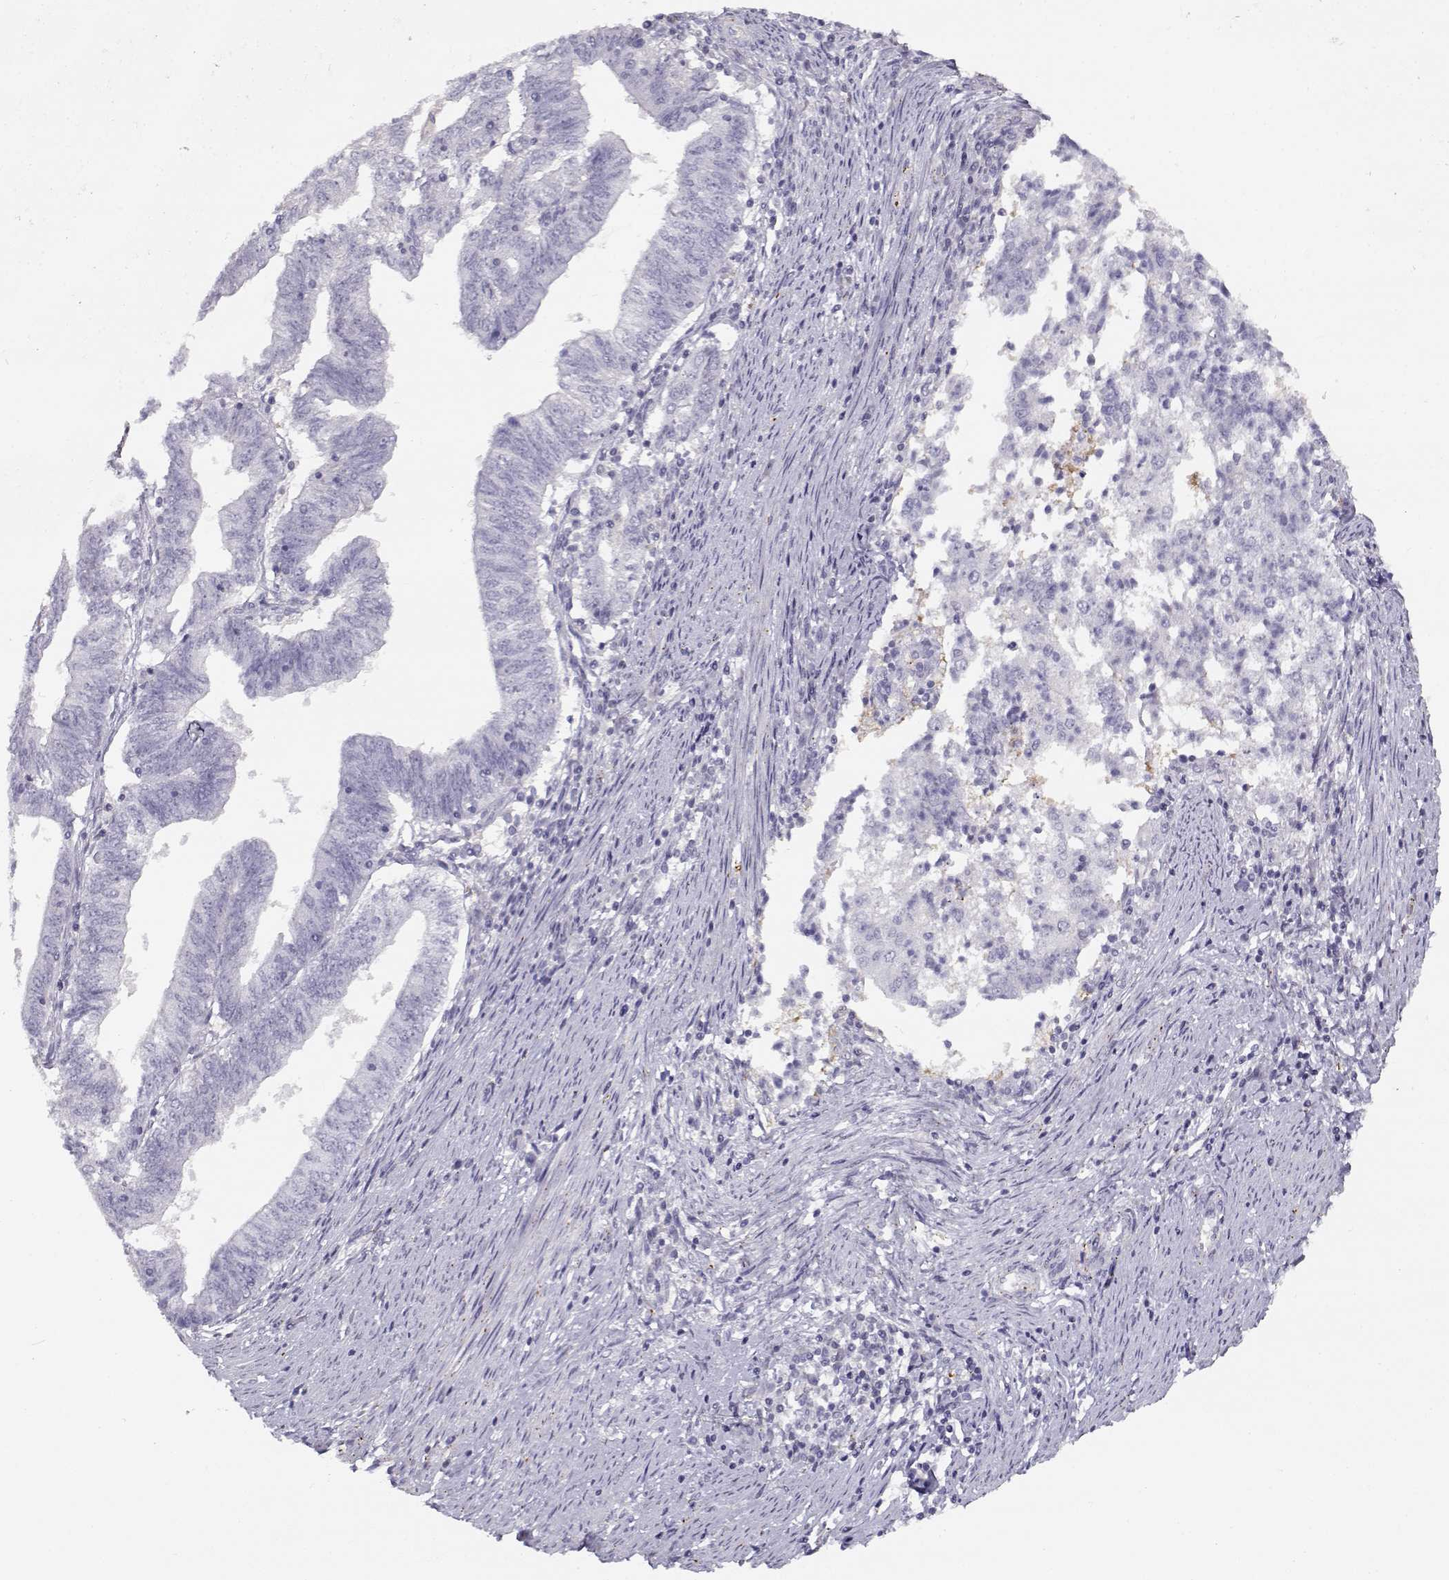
{"staining": {"intensity": "negative", "quantity": "none", "location": "none"}, "tissue": "endometrial cancer", "cell_type": "Tumor cells", "image_type": "cancer", "snomed": [{"axis": "morphology", "description": "Adenocarcinoma, NOS"}, {"axis": "topography", "description": "Endometrium"}], "caption": "Endometrial adenocarcinoma stained for a protein using immunohistochemistry (IHC) displays no positivity tumor cells.", "gene": "MYO1A", "patient": {"sex": "female", "age": 82}}